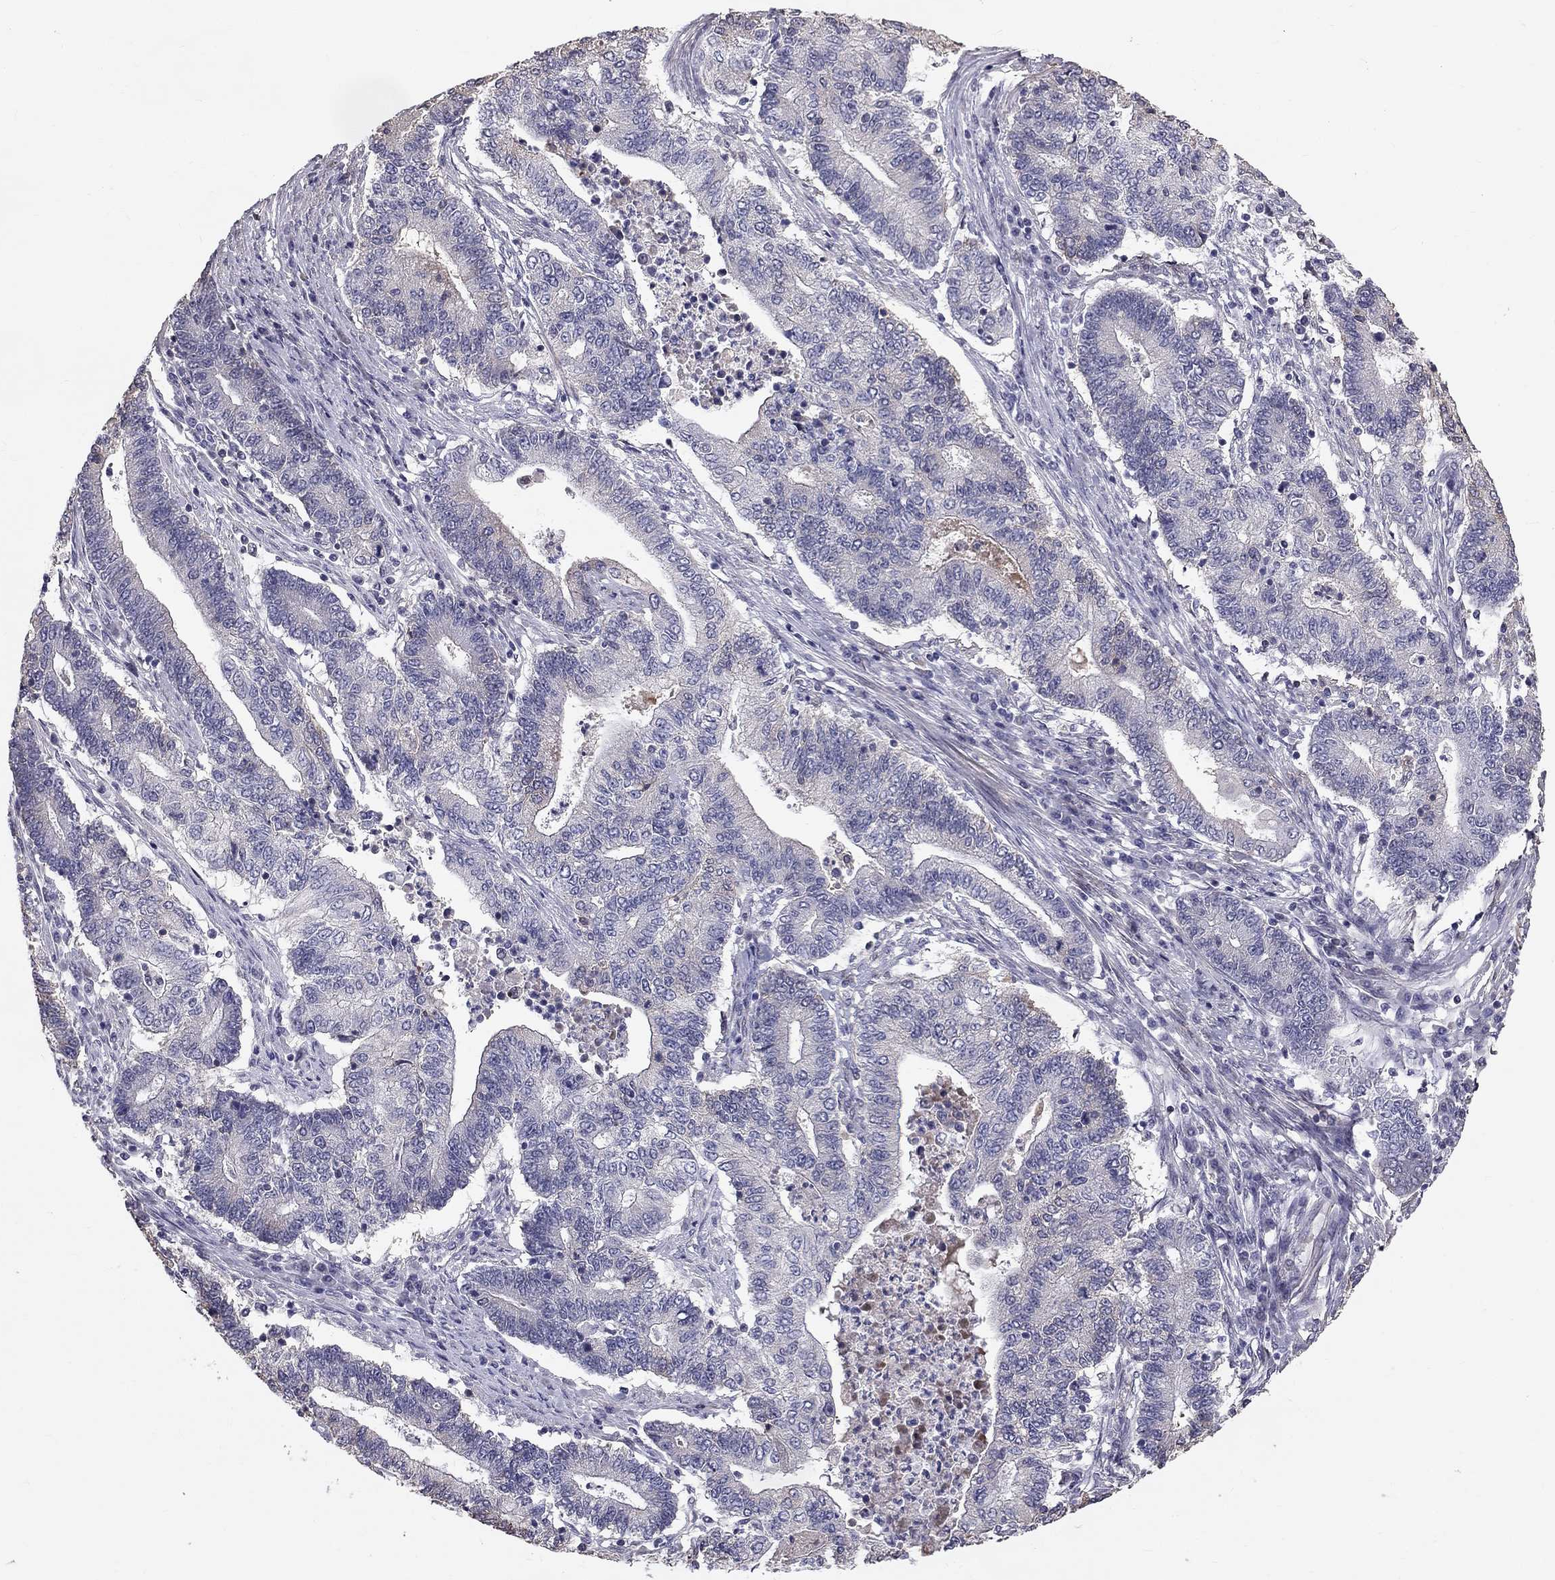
{"staining": {"intensity": "negative", "quantity": "none", "location": "none"}, "tissue": "endometrial cancer", "cell_type": "Tumor cells", "image_type": "cancer", "snomed": [{"axis": "morphology", "description": "Adenocarcinoma, NOS"}, {"axis": "topography", "description": "Uterus"}, {"axis": "topography", "description": "Endometrium"}], "caption": "Human endometrial cancer stained for a protein using immunohistochemistry (IHC) exhibits no expression in tumor cells.", "gene": "GJB4", "patient": {"sex": "female", "age": 54}}